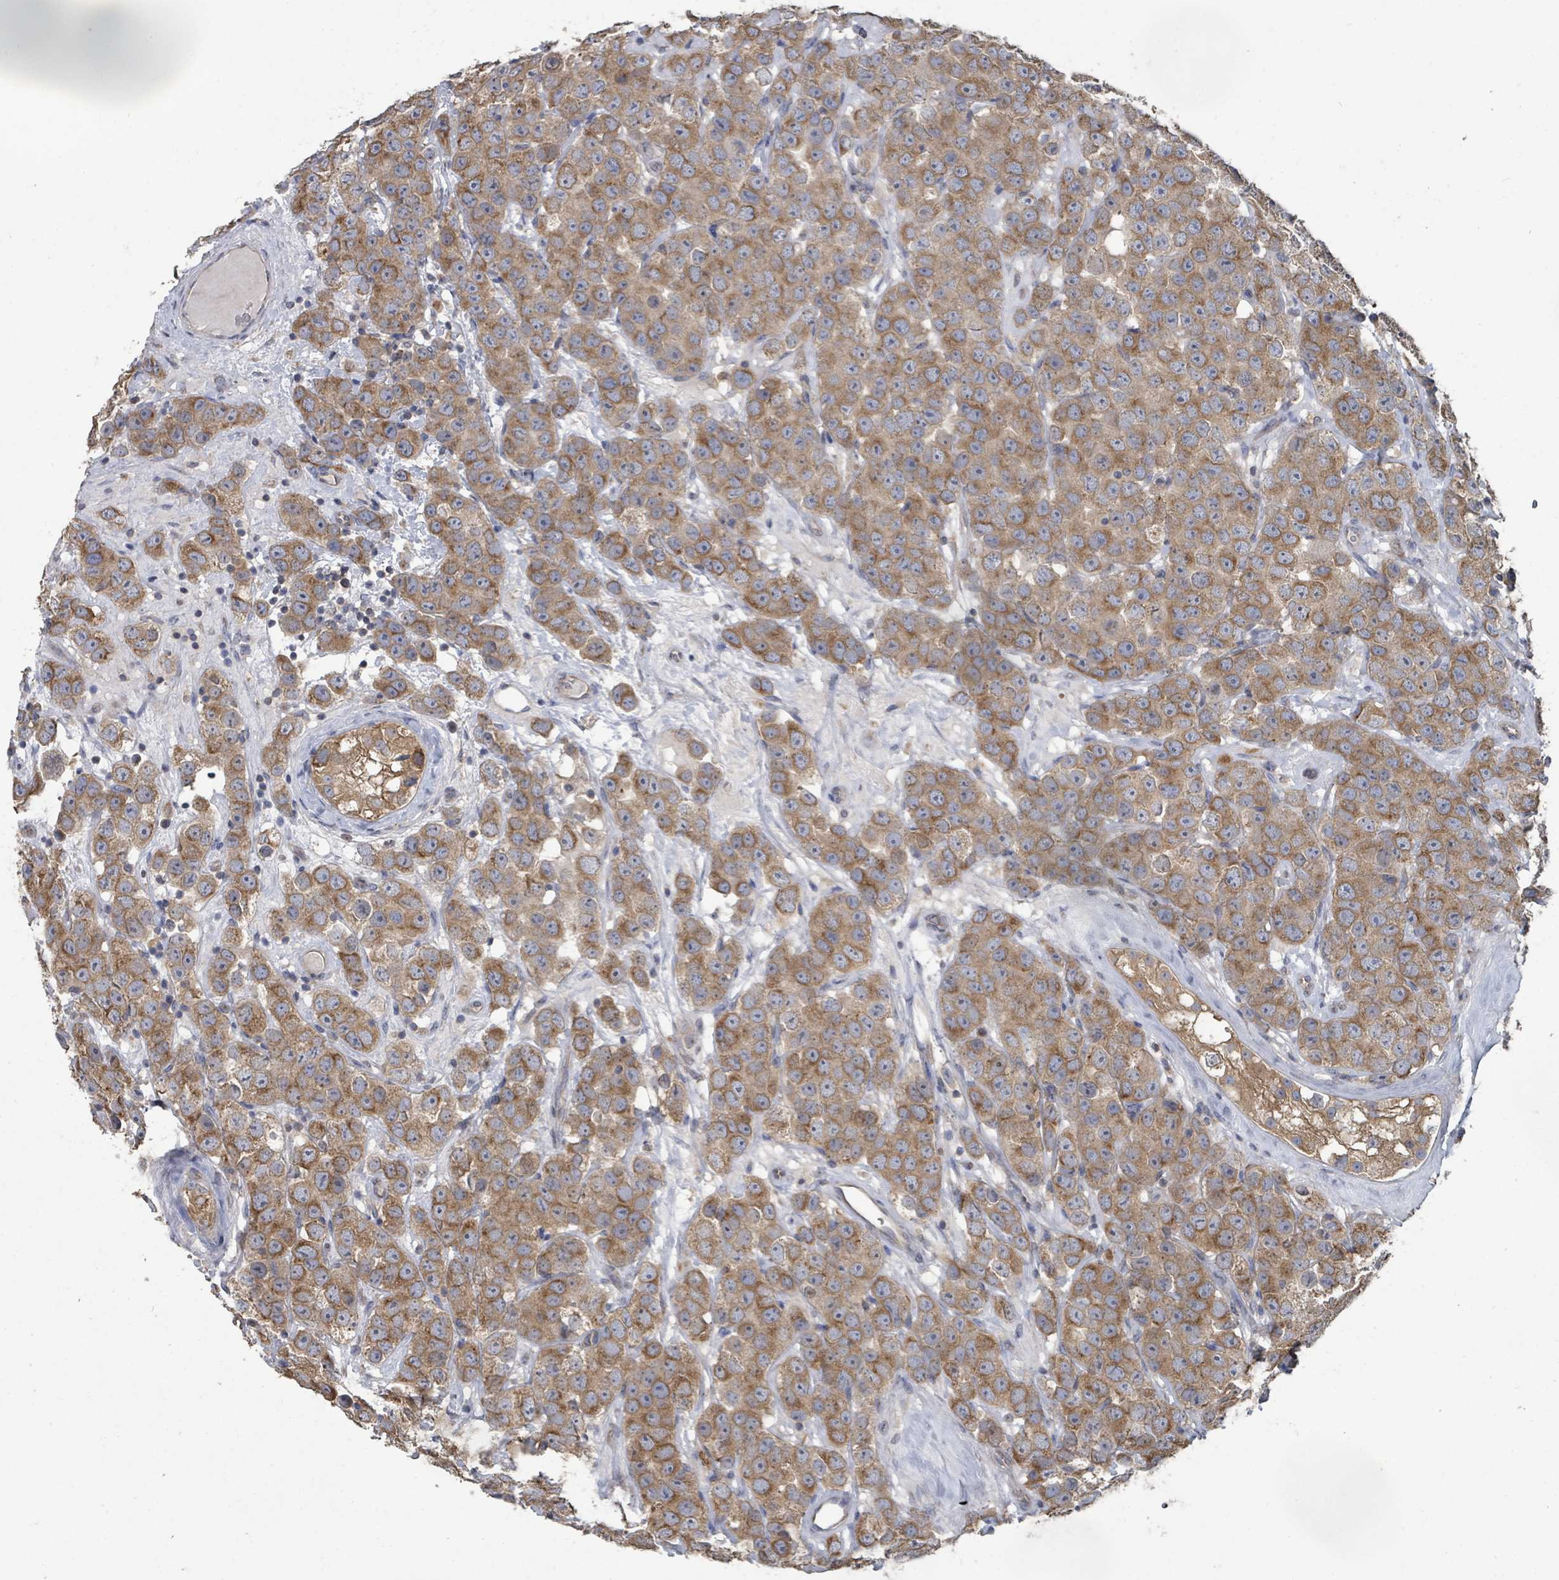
{"staining": {"intensity": "moderate", "quantity": ">75%", "location": "cytoplasmic/membranous"}, "tissue": "testis cancer", "cell_type": "Tumor cells", "image_type": "cancer", "snomed": [{"axis": "morphology", "description": "Seminoma, NOS"}, {"axis": "topography", "description": "Testis"}], "caption": "An image showing moderate cytoplasmic/membranous staining in approximately >75% of tumor cells in seminoma (testis), as visualized by brown immunohistochemical staining.", "gene": "SLC9A7", "patient": {"sex": "male", "age": 28}}